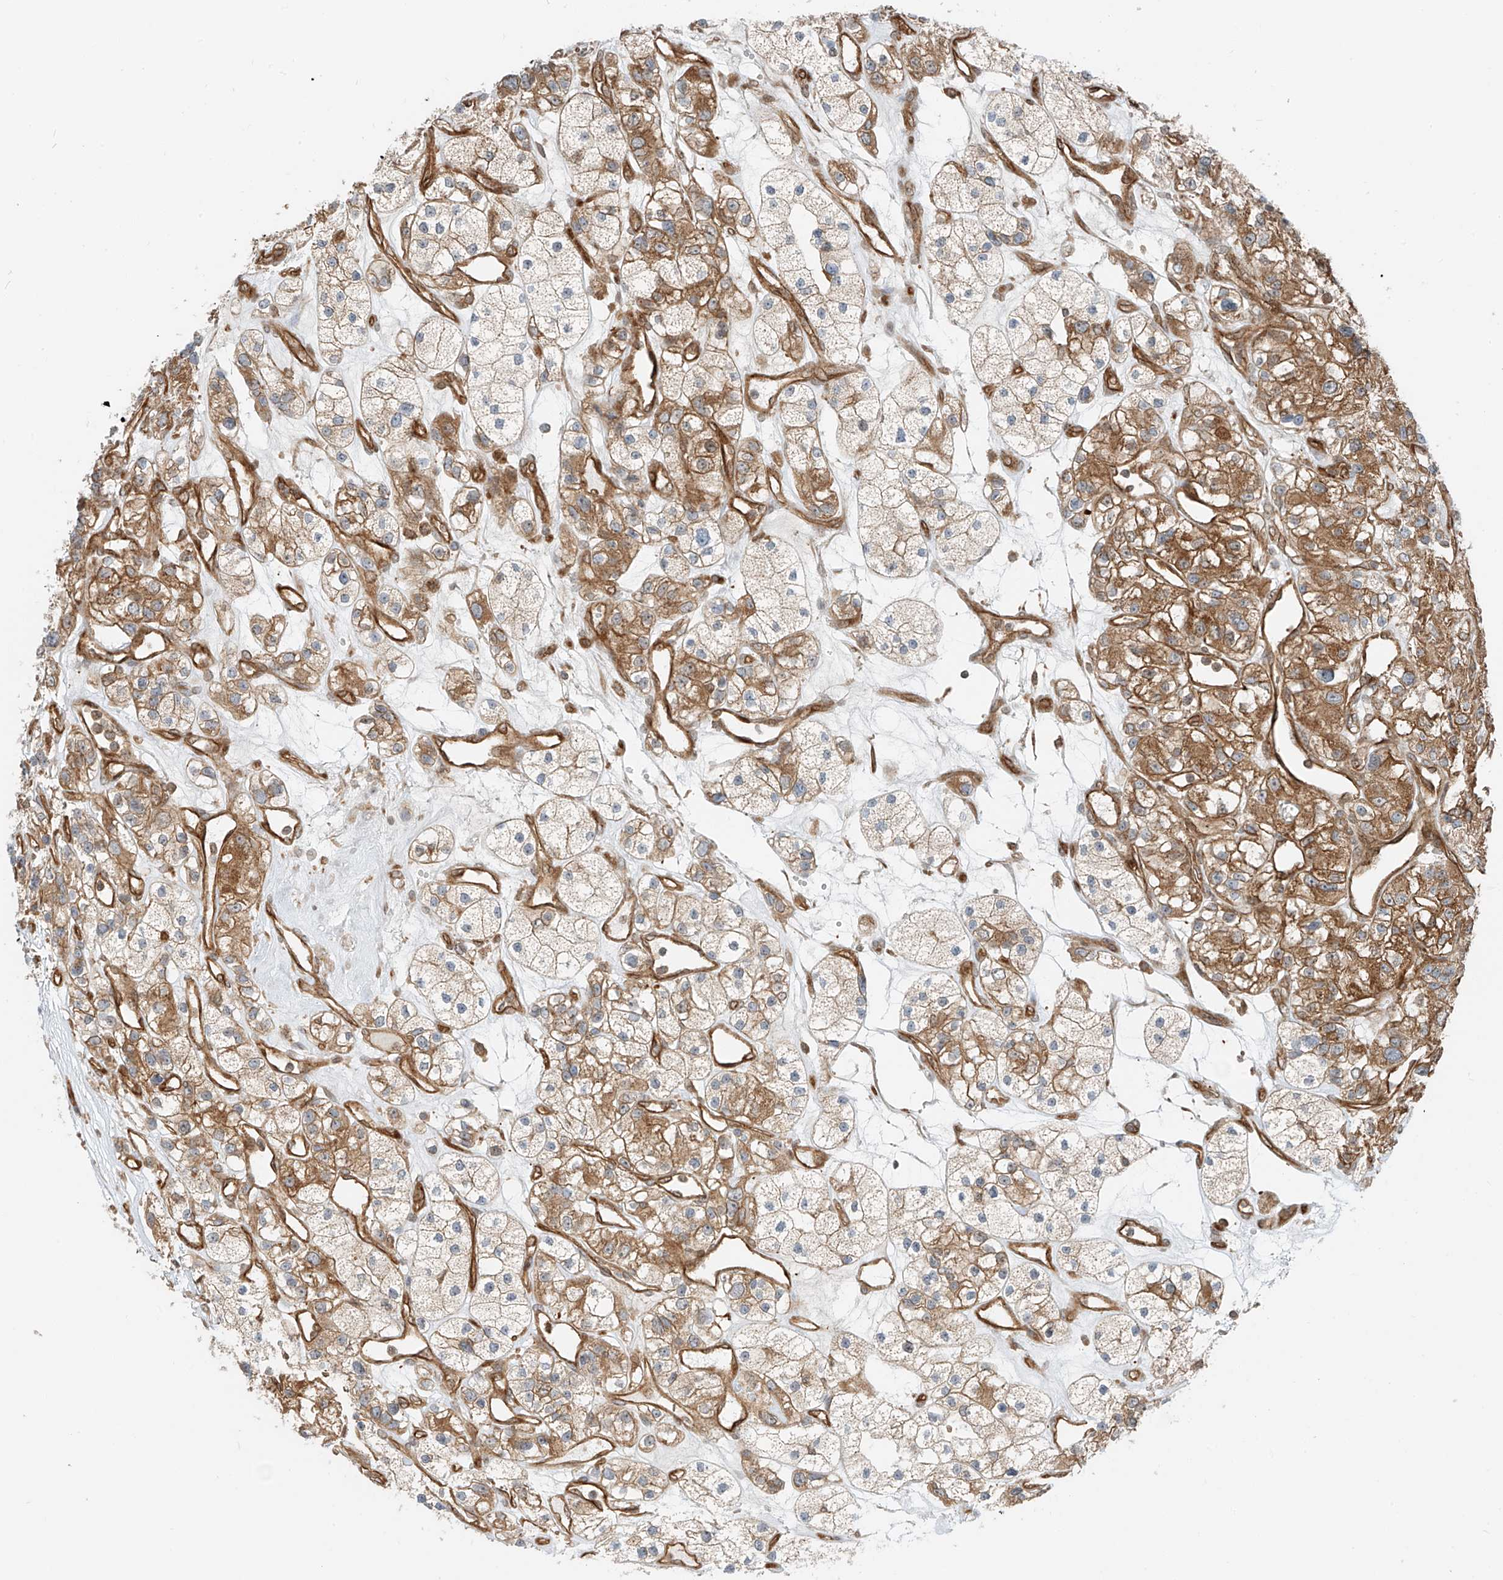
{"staining": {"intensity": "moderate", "quantity": "25%-75%", "location": "cytoplasmic/membranous"}, "tissue": "renal cancer", "cell_type": "Tumor cells", "image_type": "cancer", "snomed": [{"axis": "morphology", "description": "Adenocarcinoma, NOS"}, {"axis": "topography", "description": "Kidney"}], "caption": "Brown immunohistochemical staining in renal cancer demonstrates moderate cytoplasmic/membranous expression in approximately 25%-75% of tumor cells.", "gene": "USP48", "patient": {"sex": "female", "age": 57}}